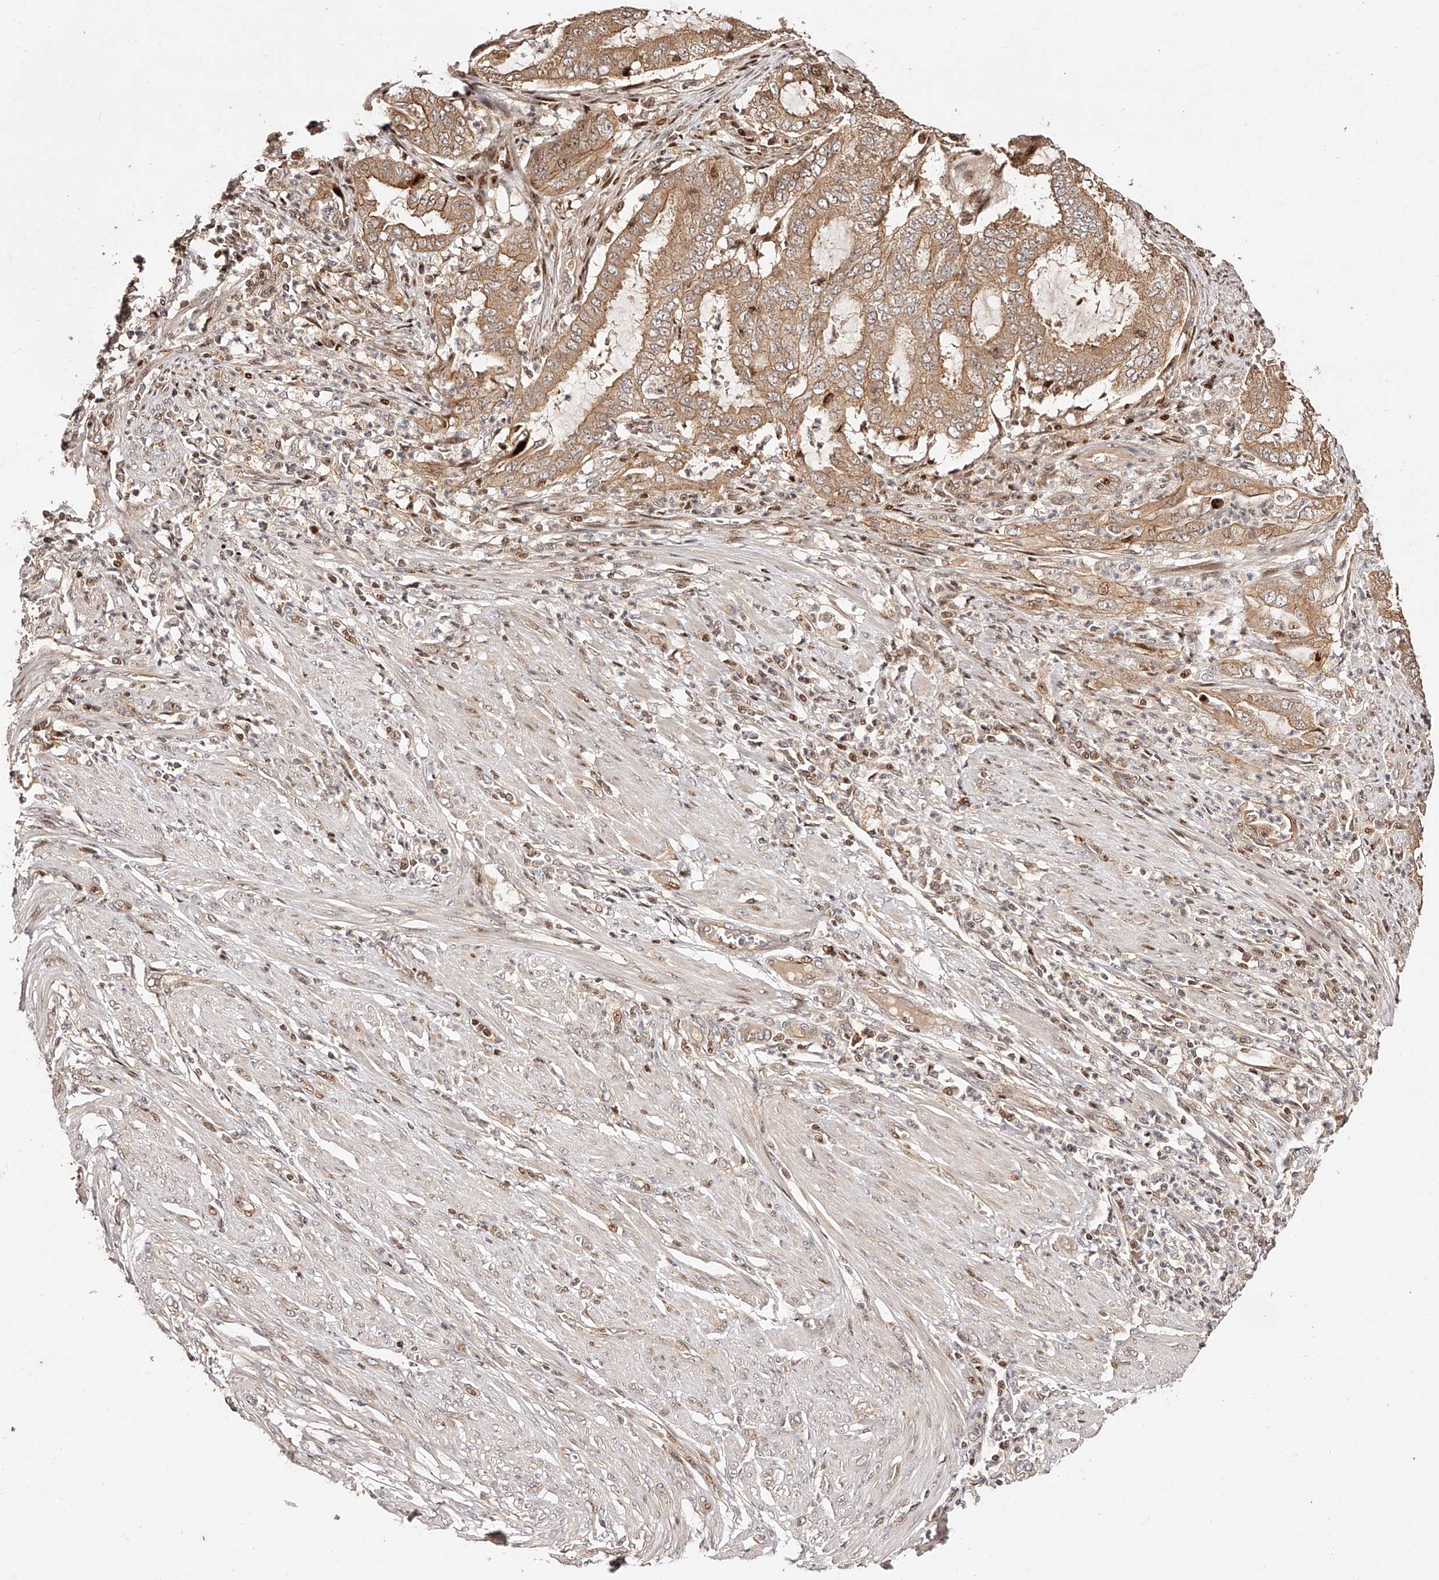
{"staining": {"intensity": "moderate", "quantity": ">75%", "location": "cytoplasmic/membranous"}, "tissue": "endometrial cancer", "cell_type": "Tumor cells", "image_type": "cancer", "snomed": [{"axis": "morphology", "description": "Adenocarcinoma, NOS"}, {"axis": "topography", "description": "Endometrium"}], "caption": "Endometrial cancer was stained to show a protein in brown. There is medium levels of moderate cytoplasmic/membranous positivity in about >75% of tumor cells.", "gene": "PFDN2", "patient": {"sex": "female", "age": 51}}